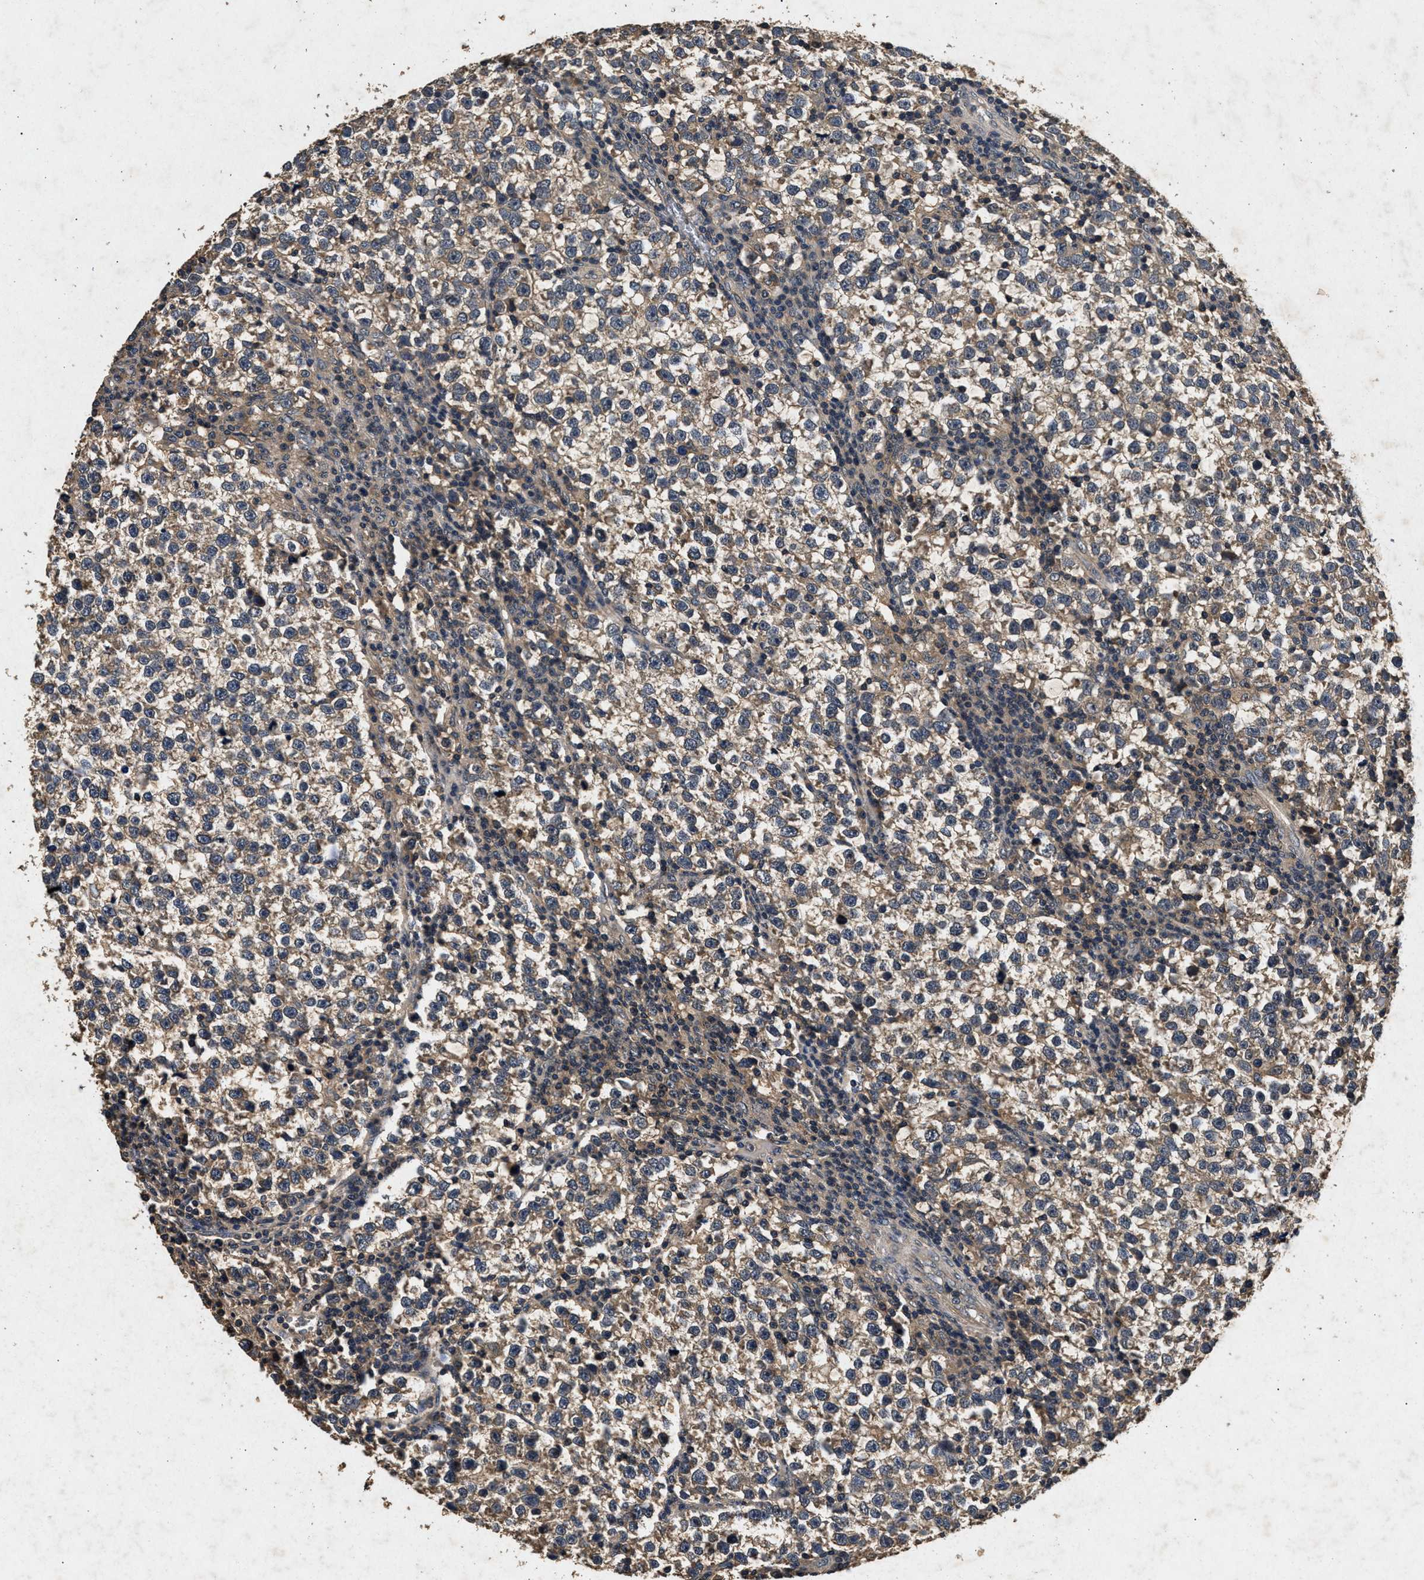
{"staining": {"intensity": "weak", "quantity": ">75%", "location": "cytoplasmic/membranous"}, "tissue": "testis cancer", "cell_type": "Tumor cells", "image_type": "cancer", "snomed": [{"axis": "morphology", "description": "Normal tissue, NOS"}, {"axis": "morphology", "description": "Seminoma, NOS"}, {"axis": "topography", "description": "Testis"}], "caption": "Protein staining demonstrates weak cytoplasmic/membranous positivity in approximately >75% of tumor cells in testis seminoma.", "gene": "PPP1CC", "patient": {"sex": "male", "age": 43}}